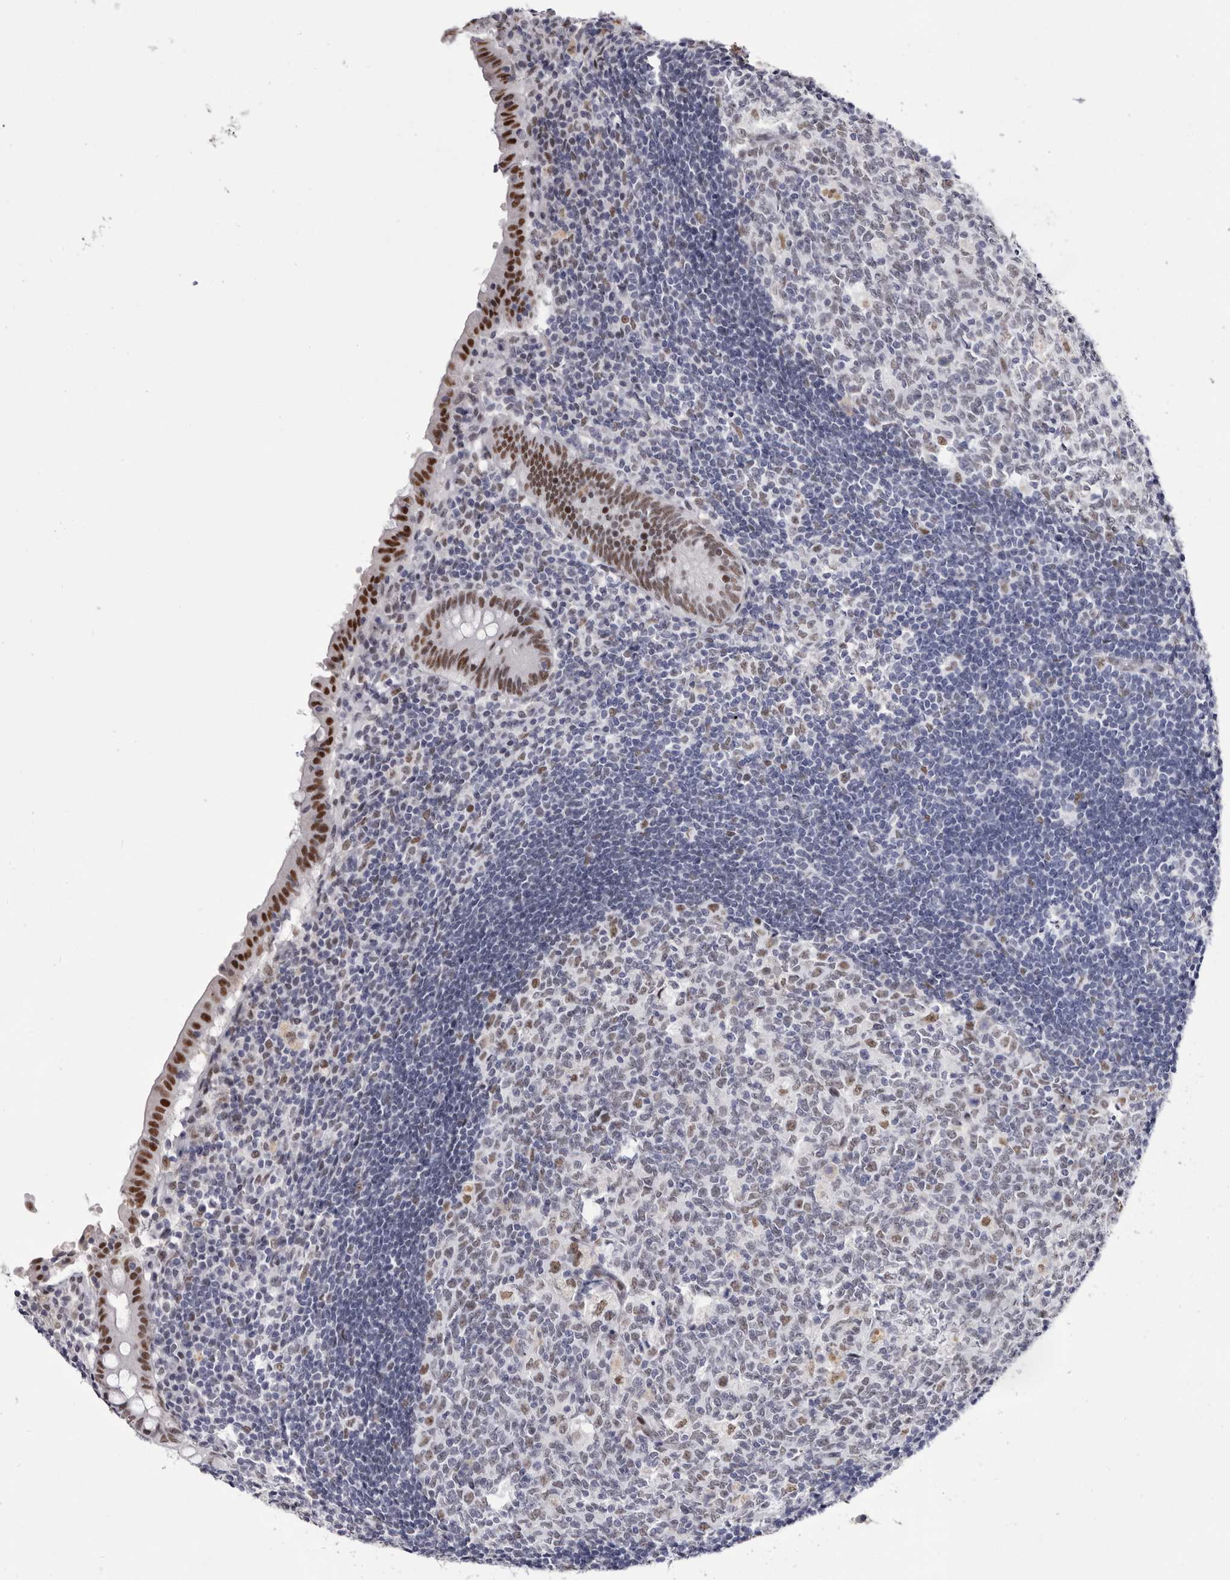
{"staining": {"intensity": "strong", "quantity": "25%-75%", "location": "nuclear"}, "tissue": "appendix", "cell_type": "Glandular cells", "image_type": "normal", "snomed": [{"axis": "morphology", "description": "Normal tissue, NOS"}, {"axis": "topography", "description": "Appendix"}], "caption": "Appendix was stained to show a protein in brown. There is high levels of strong nuclear staining in about 25%-75% of glandular cells. The staining was performed using DAB to visualize the protein expression in brown, while the nuclei were stained in blue with hematoxylin (Magnification: 20x).", "gene": "ZNF326", "patient": {"sex": "female", "age": 54}}